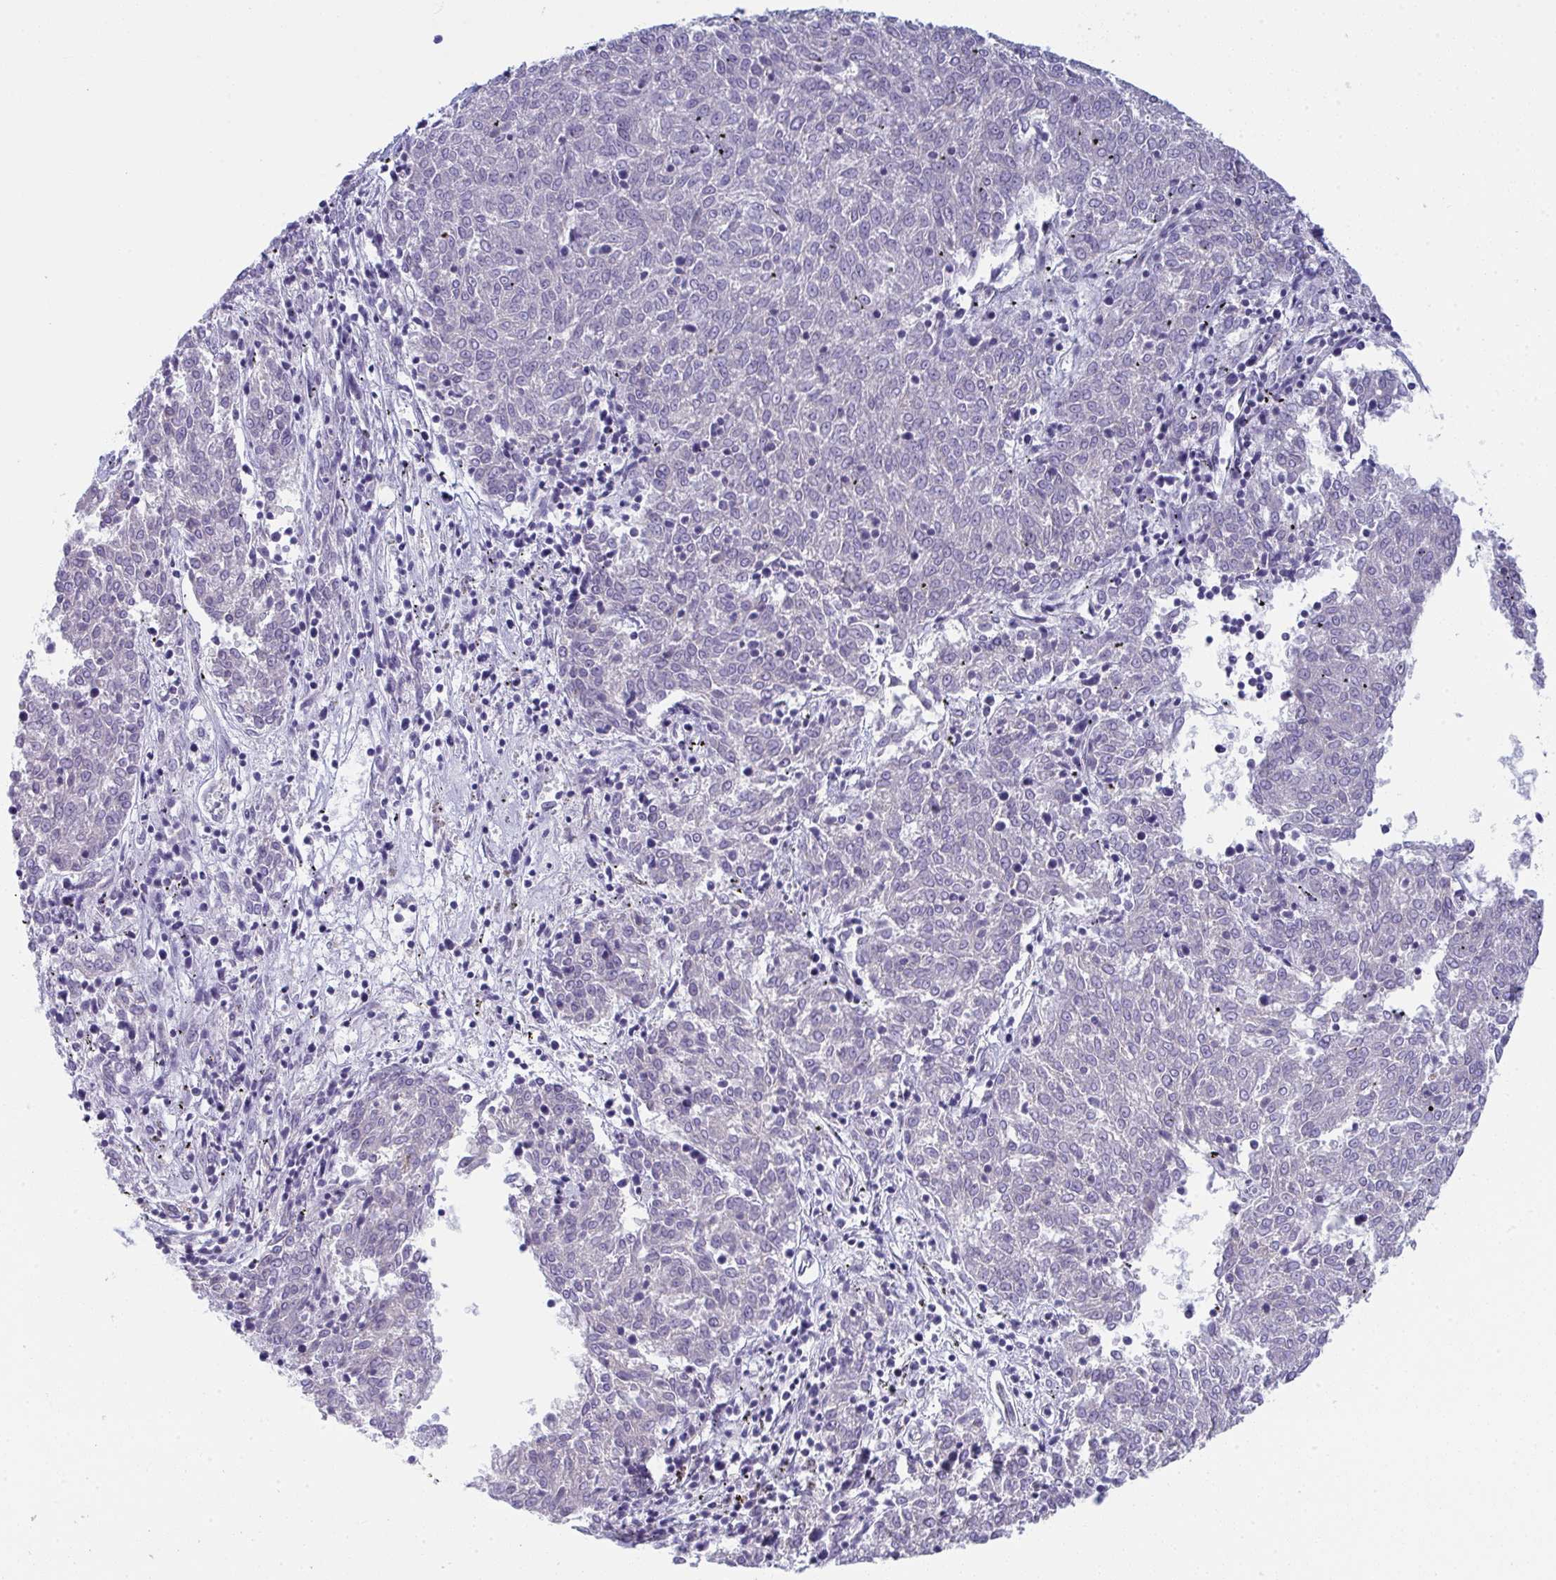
{"staining": {"intensity": "negative", "quantity": "none", "location": "none"}, "tissue": "melanoma", "cell_type": "Tumor cells", "image_type": "cancer", "snomed": [{"axis": "morphology", "description": "Malignant melanoma, NOS"}, {"axis": "topography", "description": "Skin"}], "caption": "Immunohistochemistry (IHC) histopathology image of neoplastic tissue: human malignant melanoma stained with DAB exhibits no significant protein positivity in tumor cells.", "gene": "MYL12A", "patient": {"sex": "female", "age": 72}}